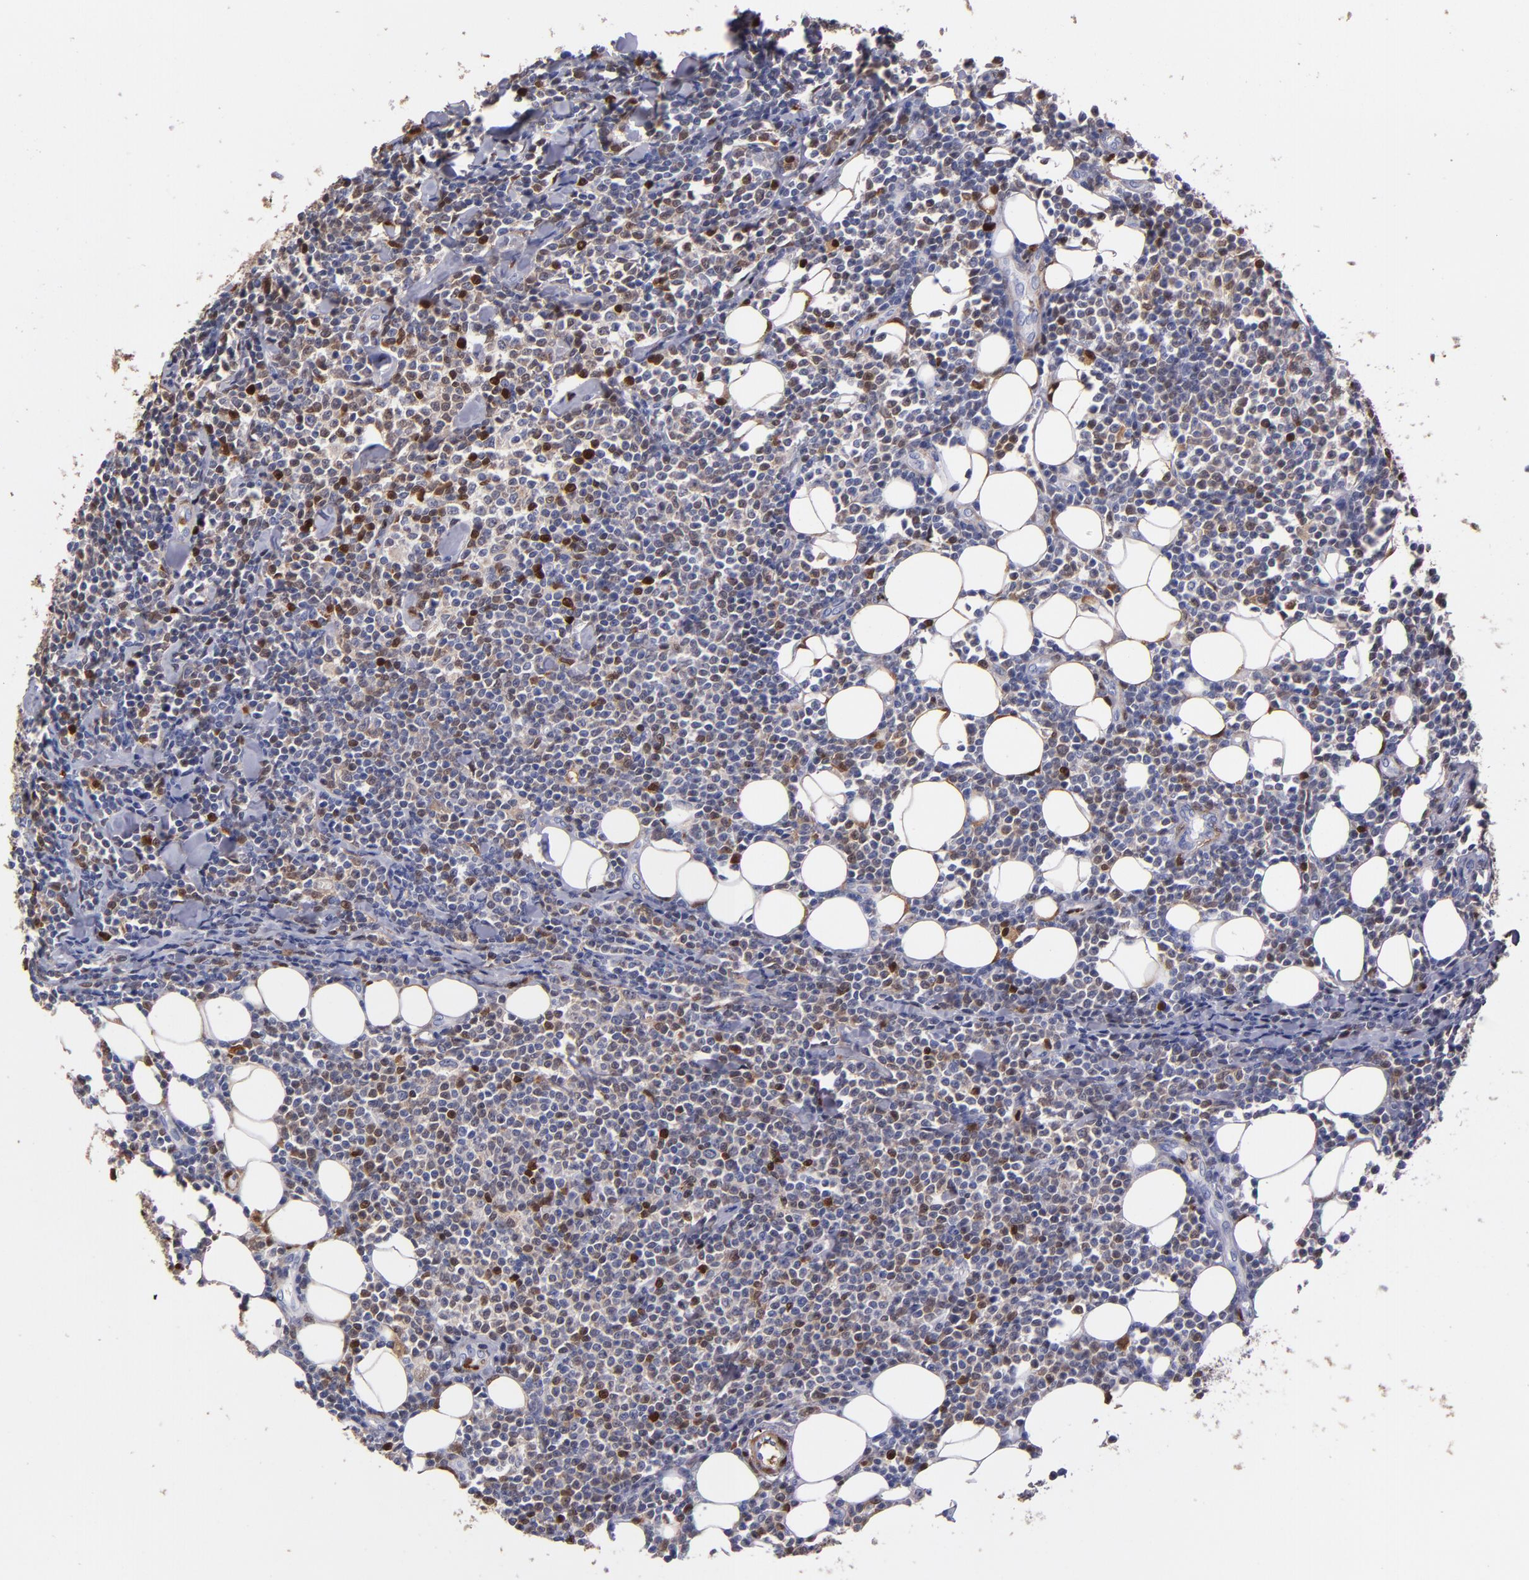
{"staining": {"intensity": "weak", "quantity": "<25%", "location": "cytoplasmic/membranous,nuclear"}, "tissue": "lymphoma", "cell_type": "Tumor cells", "image_type": "cancer", "snomed": [{"axis": "morphology", "description": "Malignant lymphoma, non-Hodgkin's type, Low grade"}, {"axis": "topography", "description": "Soft tissue"}], "caption": "A histopathology image of low-grade malignant lymphoma, non-Hodgkin's type stained for a protein reveals no brown staining in tumor cells.", "gene": "S100A4", "patient": {"sex": "male", "age": 92}}